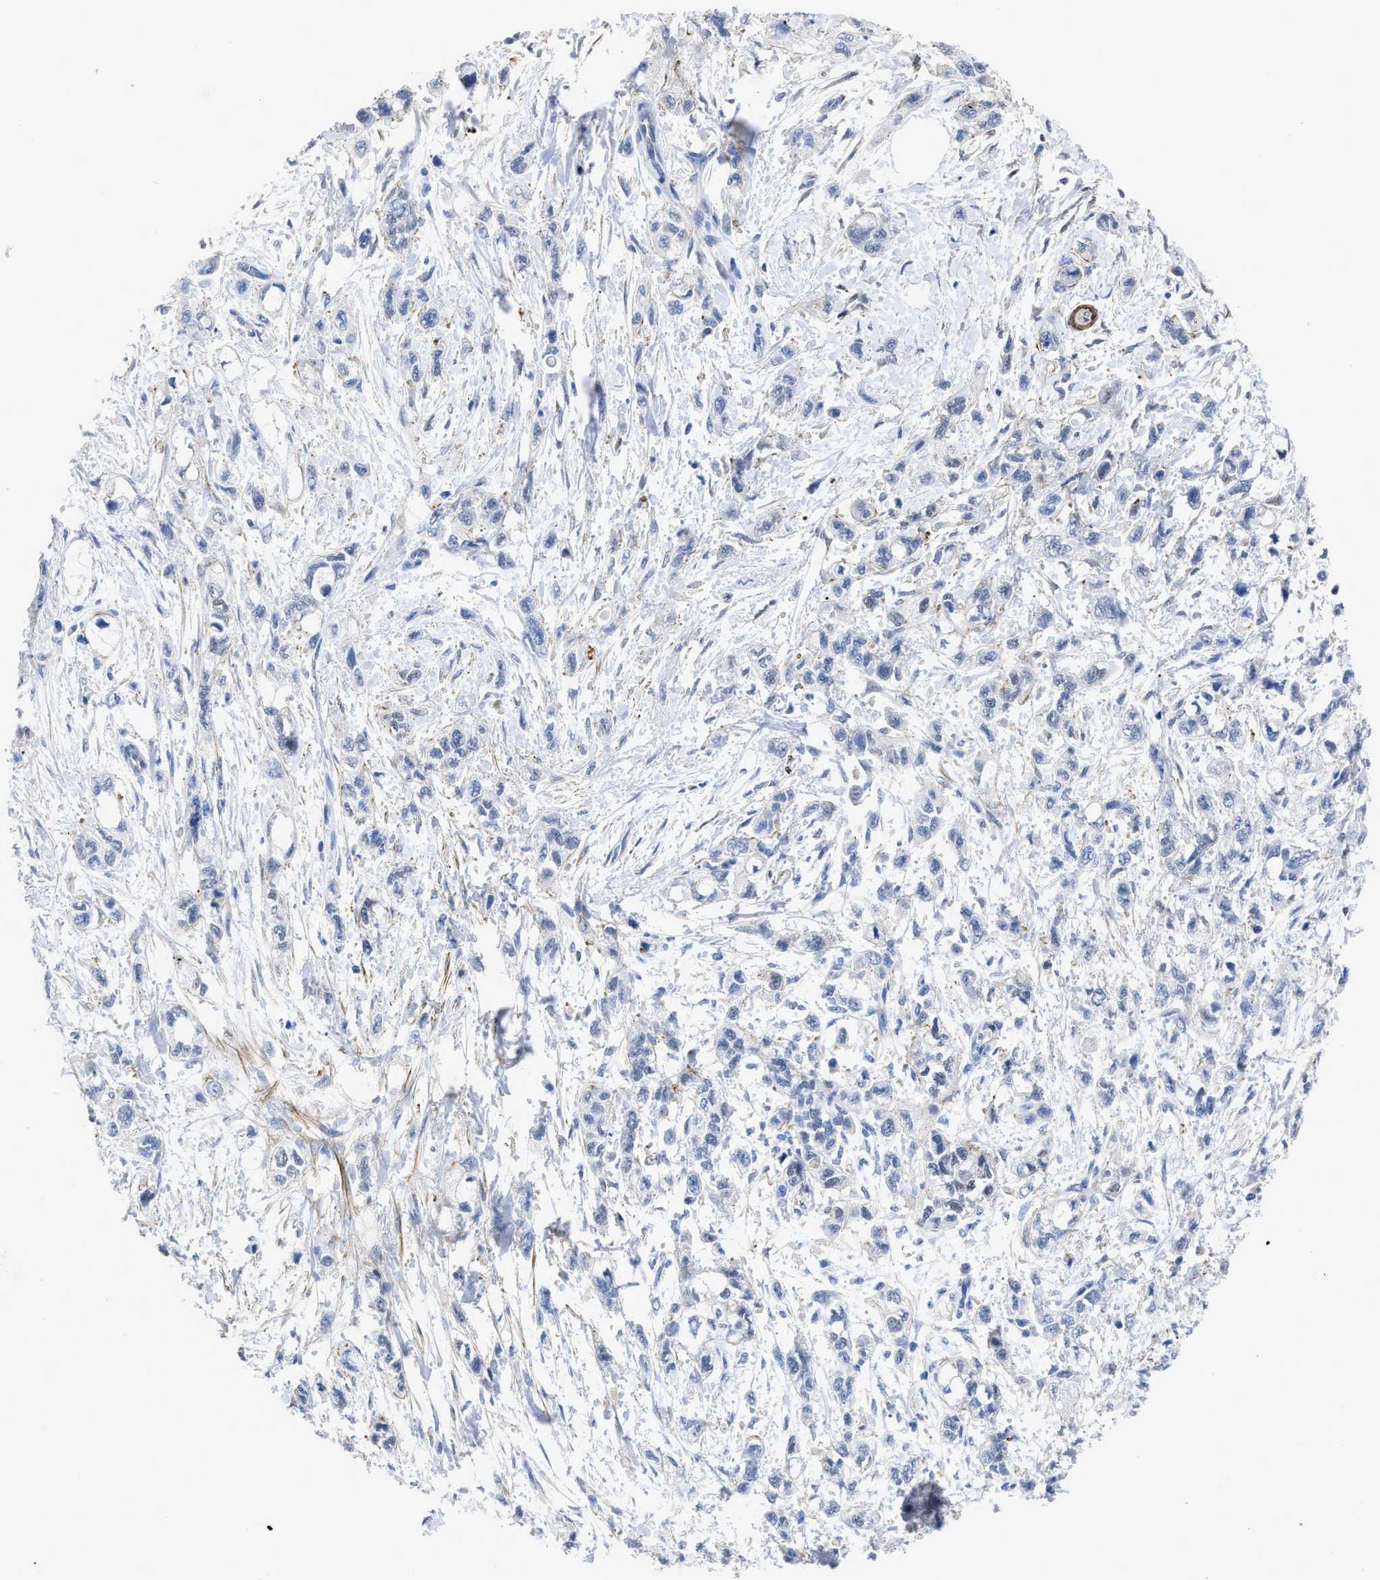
{"staining": {"intensity": "negative", "quantity": "none", "location": "none"}, "tissue": "pancreatic cancer", "cell_type": "Tumor cells", "image_type": "cancer", "snomed": [{"axis": "morphology", "description": "Adenocarcinoma, NOS"}, {"axis": "topography", "description": "Pancreas"}], "caption": "Image shows no significant protein expression in tumor cells of pancreatic cancer (adenocarcinoma).", "gene": "PRMT2", "patient": {"sex": "male", "age": 74}}